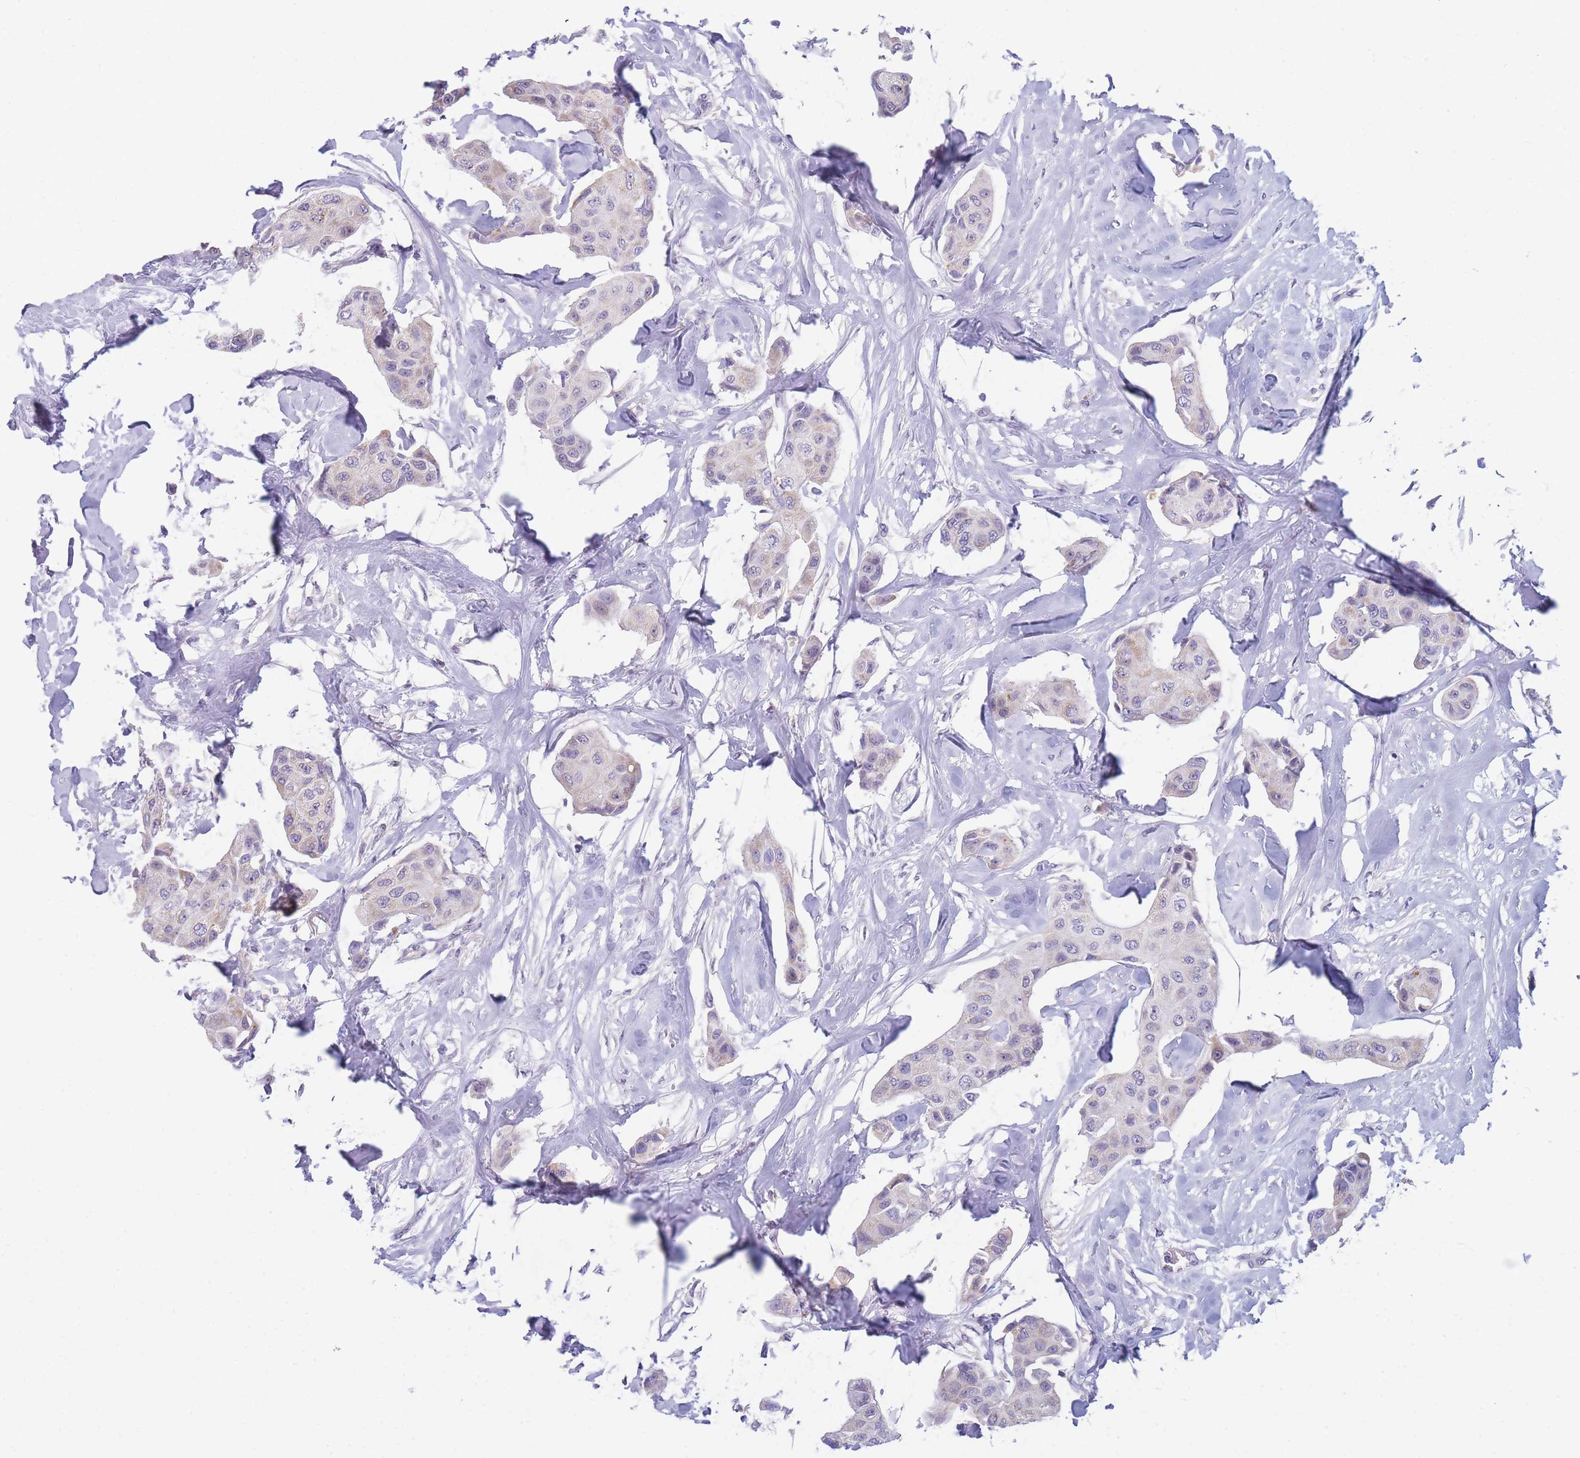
{"staining": {"intensity": "negative", "quantity": "none", "location": "none"}, "tissue": "breast cancer", "cell_type": "Tumor cells", "image_type": "cancer", "snomed": [{"axis": "morphology", "description": "Duct carcinoma"}, {"axis": "topography", "description": "Breast"}, {"axis": "topography", "description": "Lymph node"}], "caption": "The photomicrograph reveals no significant staining in tumor cells of breast cancer.", "gene": "DDX49", "patient": {"sex": "female", "age": 80}}